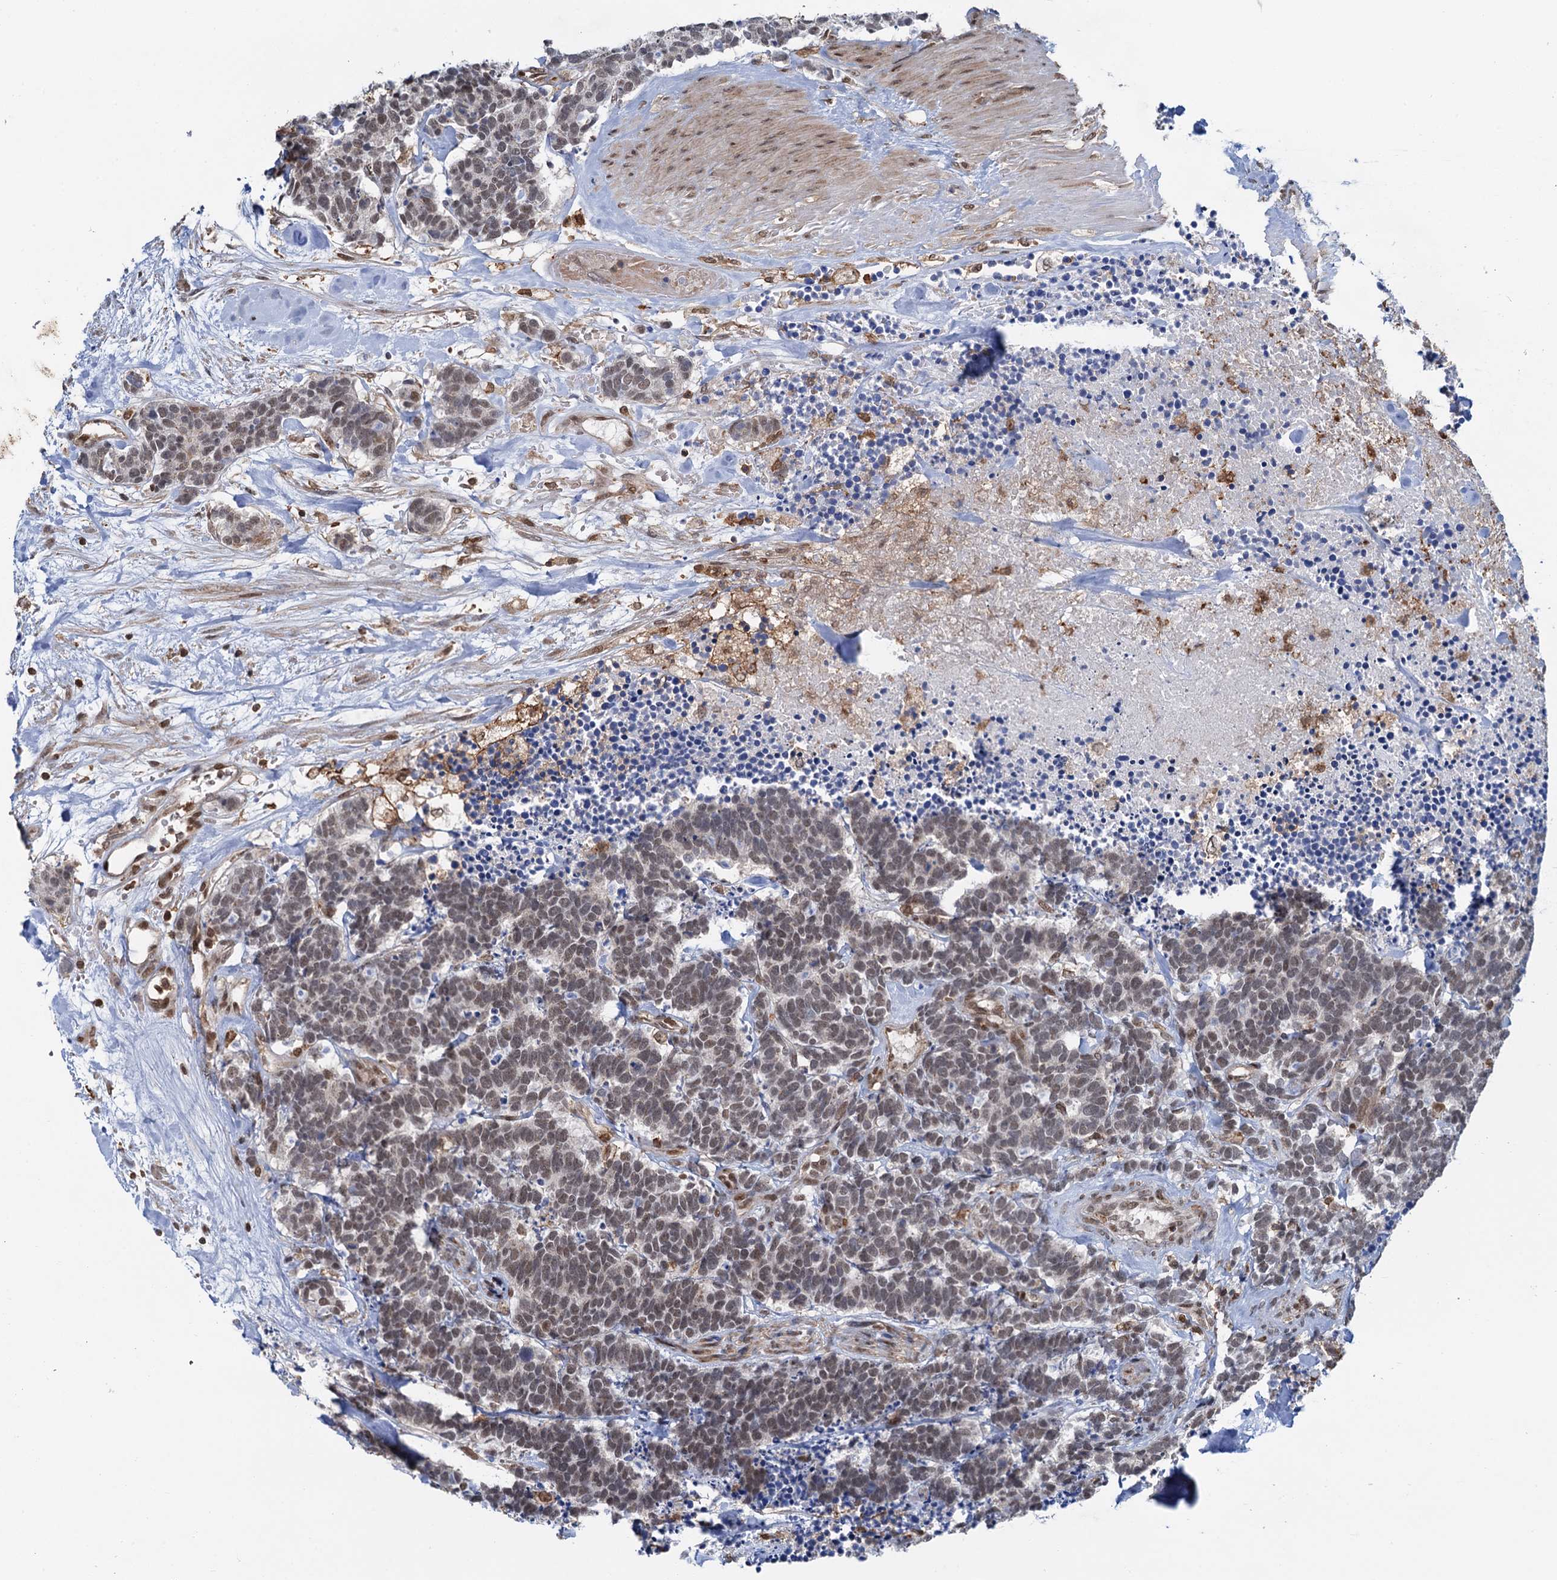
{"staining": {"intensity": "weak", "quantity": ">75%", "location": "nuclear"}, "tissue": "carcinoid", "cell_type": "Tumor cells", "image_type": "cancer", "snomed": [{"axis": "morphology", "description": "Carcinoma, NOS"}, {"axis": "morphology", "description": "Carcinoid, malignant, NOS"}, {"axis": "topography", "description": "Urinary bladder"}], "caption": "DAB (3,3'-diaminobenzidine) immunohistochemical staining of human malignant carcinoid displays weak nuclear protein staining in about >75% of tumor cells.", "gene": "ZNF609", "patient": {"sex": "male", "age": 57}}